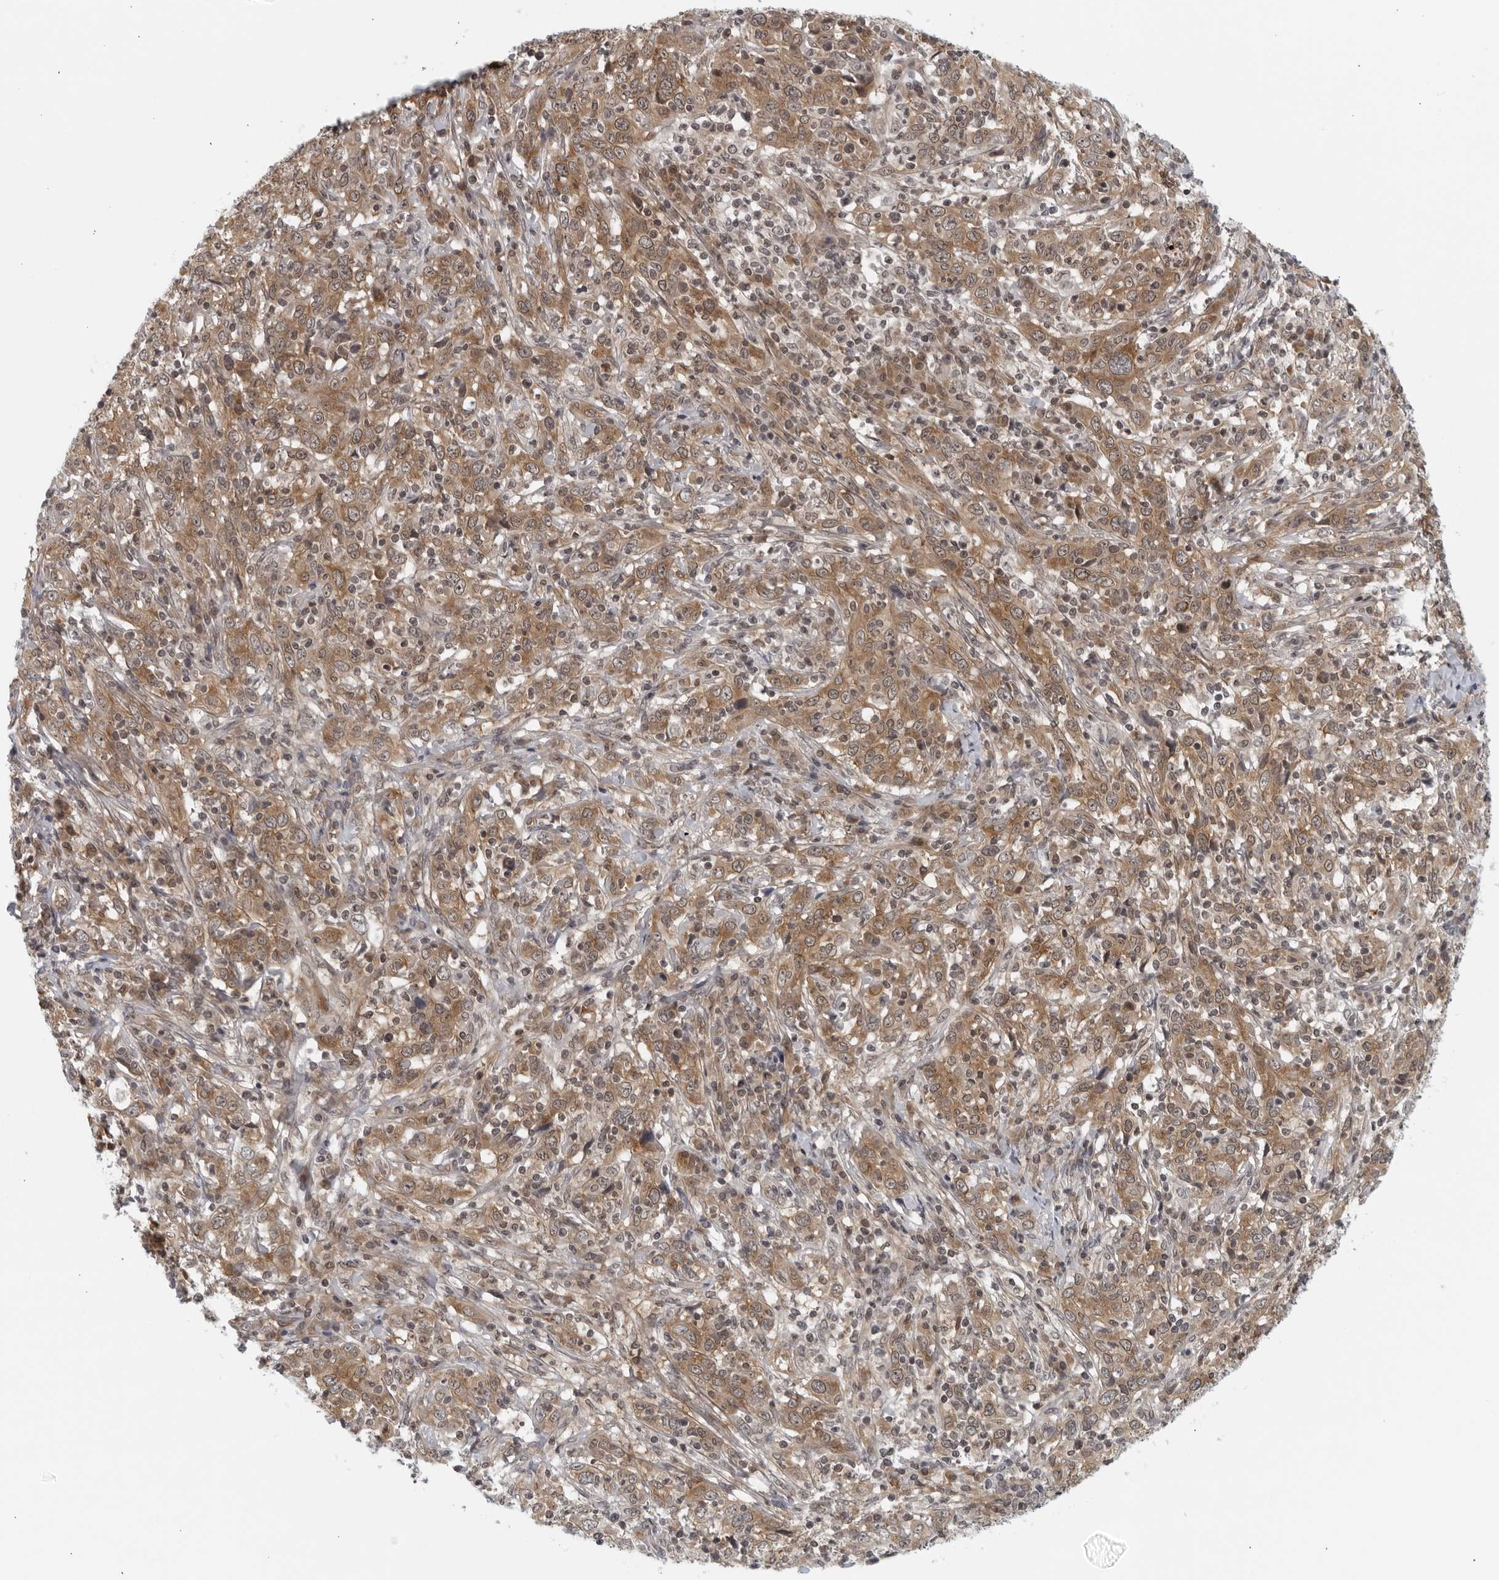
{"staining": {"intensity": "moderate", "quantity": ">75%", "location": "cytoplasmic/membranous"}, "tissue": "cervical cancer", "cell_type": "Tumor cells", "image_type": "cancer", "snomed": [{"axis": "morphology", "description": "Squamous cell carcinoma, NOS"}, {"axis": "topography", "description": "Cervix"}], "caption": "Moderate cytoplasmic/membranous staining is identified in about >75% of tumor cells in squamous cell carcinoma (cervical). The protein is shown in brown color, while the nuclei are stained blue.", "gene": "RC3H1", "patient": {"sex": "female", "age": 46}}